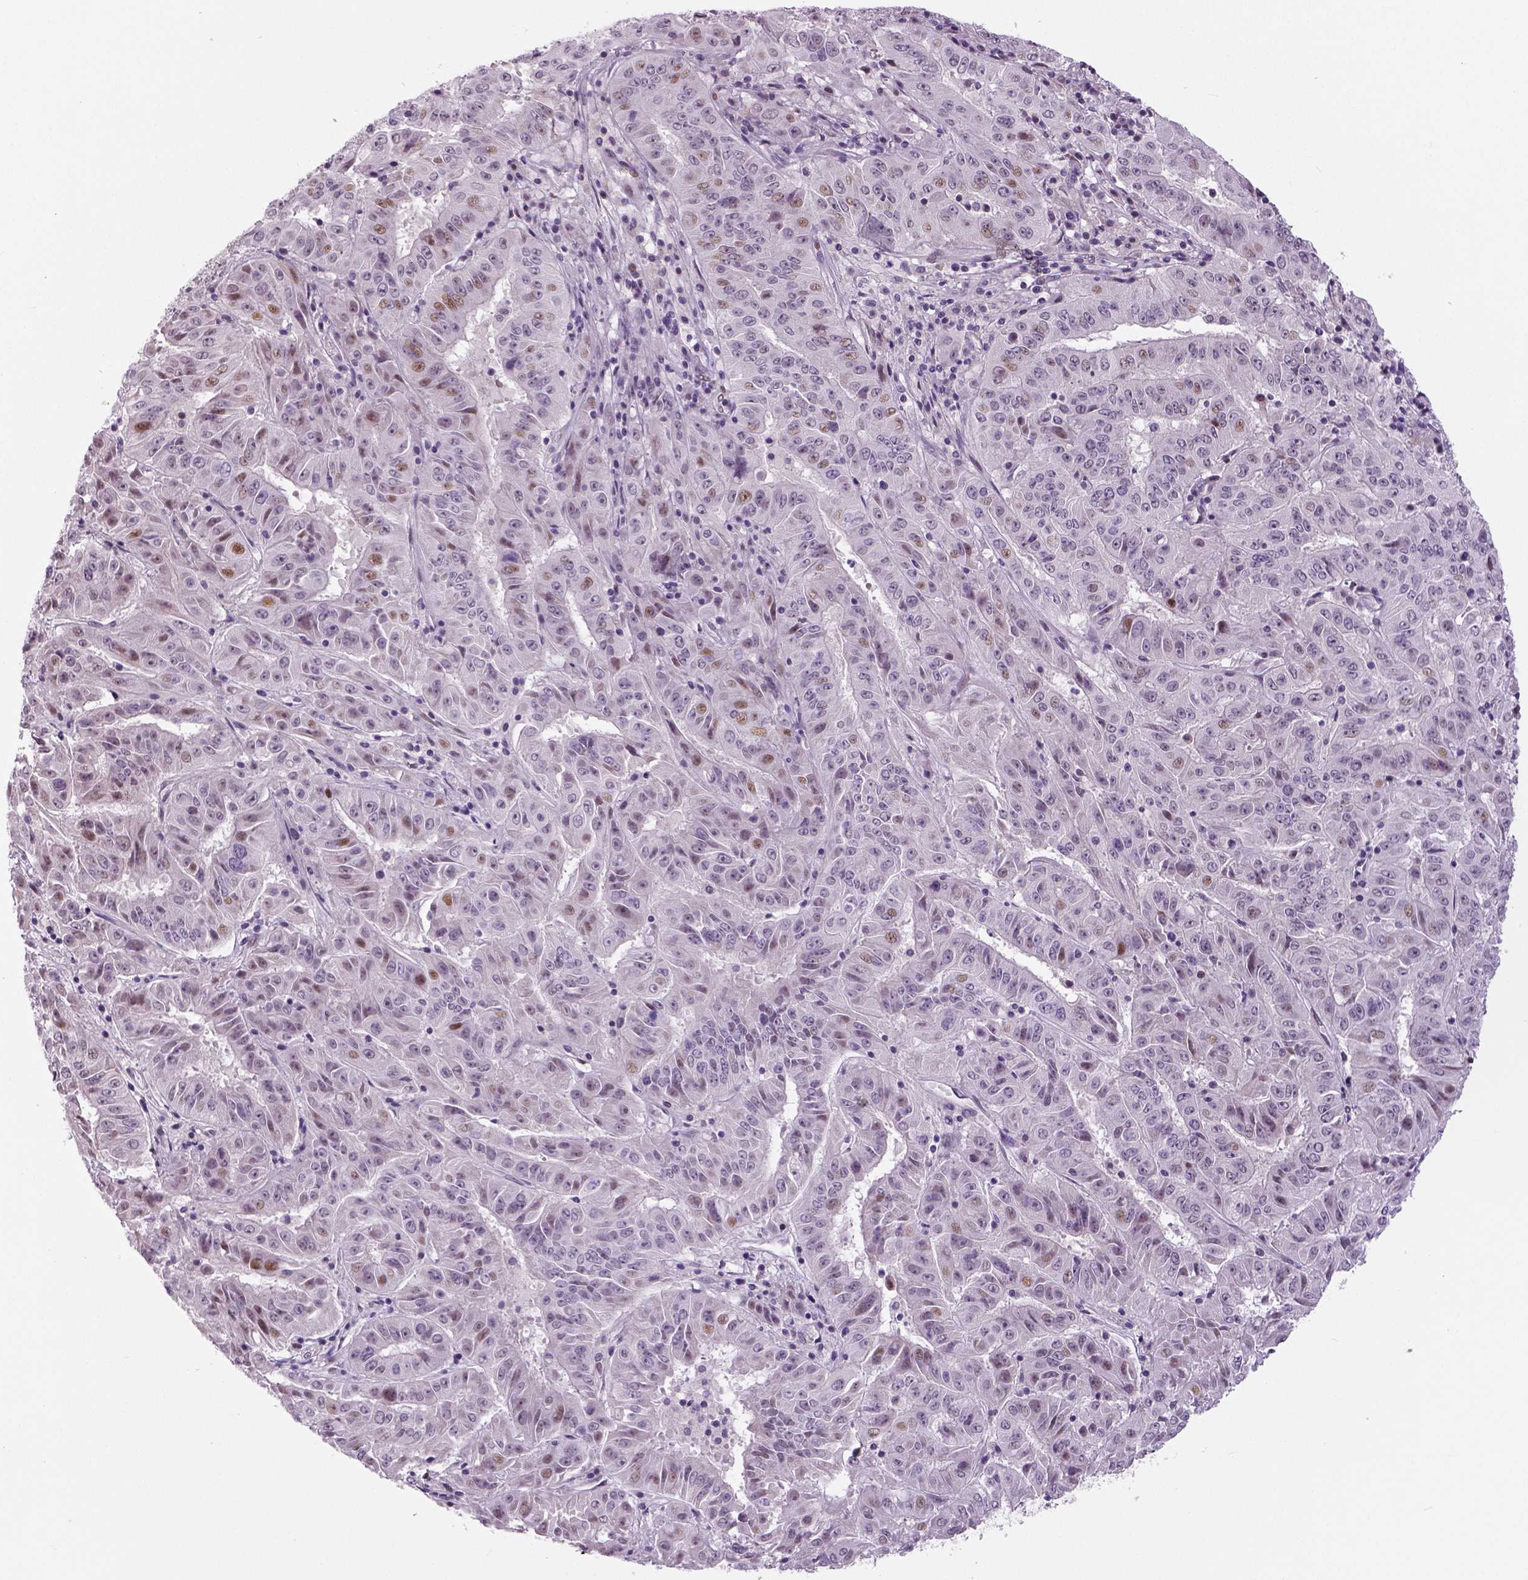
{"staining": {"intensity": "negative", "quantity": "none", "location": "none"}, "tissue": "pancreatic cancer", "cell_type": "Tumor cells", "image_type": "cancer", "snomed": [{"axis": "morphology", "description": "Adenocarcinoma, NOS"}, {"axis": "topography", "description": "Pancreas"}], "caption": "High power microscopy photomicrograph of an IHC histopathology image of adenocarcinoma (pancreatic), revealing no significant positivity in tumor cells.", "gene": "NECAB1", "patient": {"sex": "male", "age": 63}}